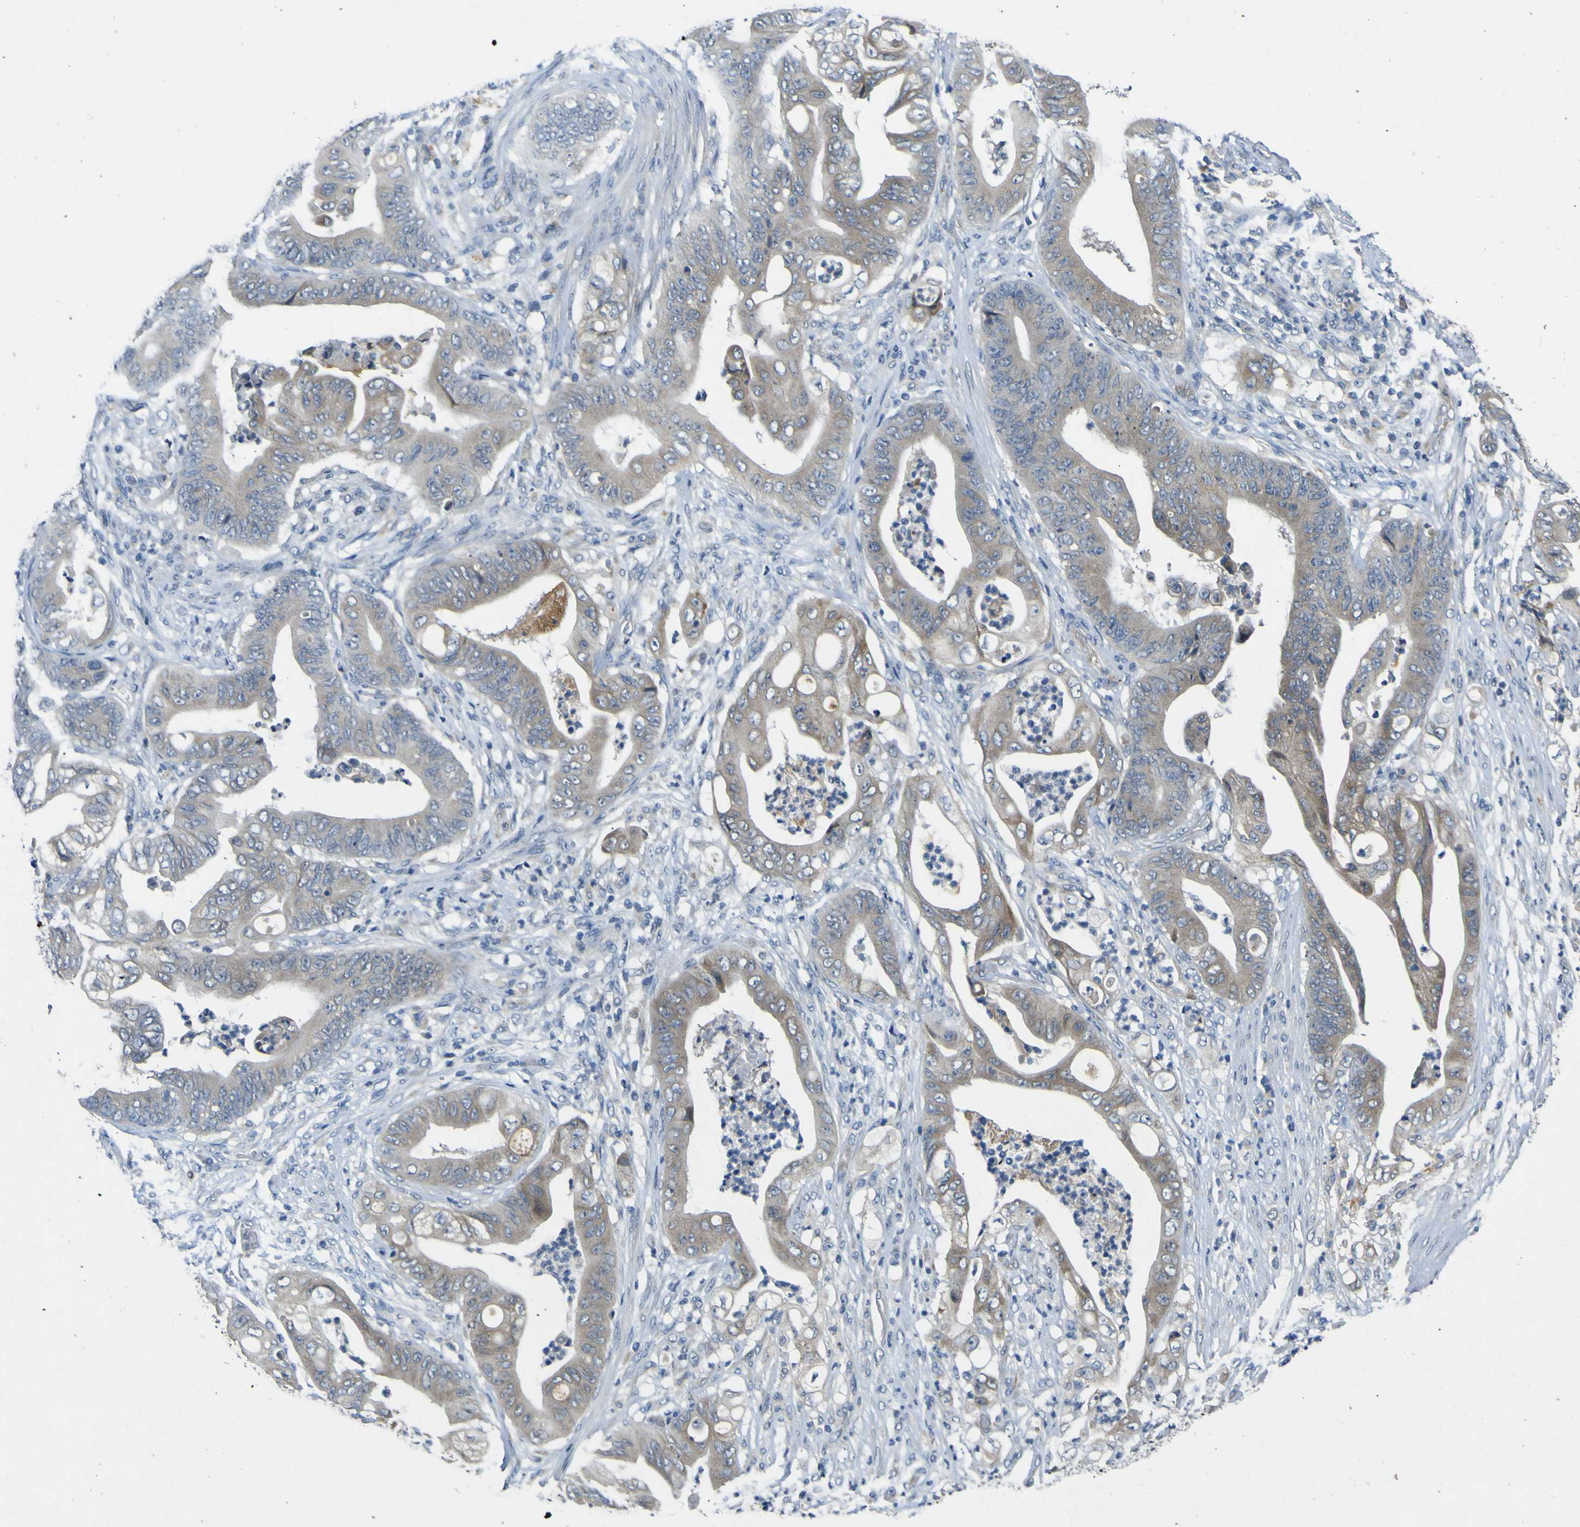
{"staining": {"intensity": "weak", "quantity": ">75%", "location": "cytoplasmic/membranous"}, "tissue": "stomach cancer", "cell_type": "Tumor cells", "image_type": "cancer", "snomed": [{"axis": "morphology", "description": "Adenocarcinoma, NOS"}, {"axis": "topography", "description": "Stomach"}], "caption": "Immunohistochemical staining of stomach cancer demonstrates low levels of weak cytoplasmic/membranous staining in approximately >75% of tumor cells.", "gene": "LDLR", "patient": {"sex": "female", "age": 73}}